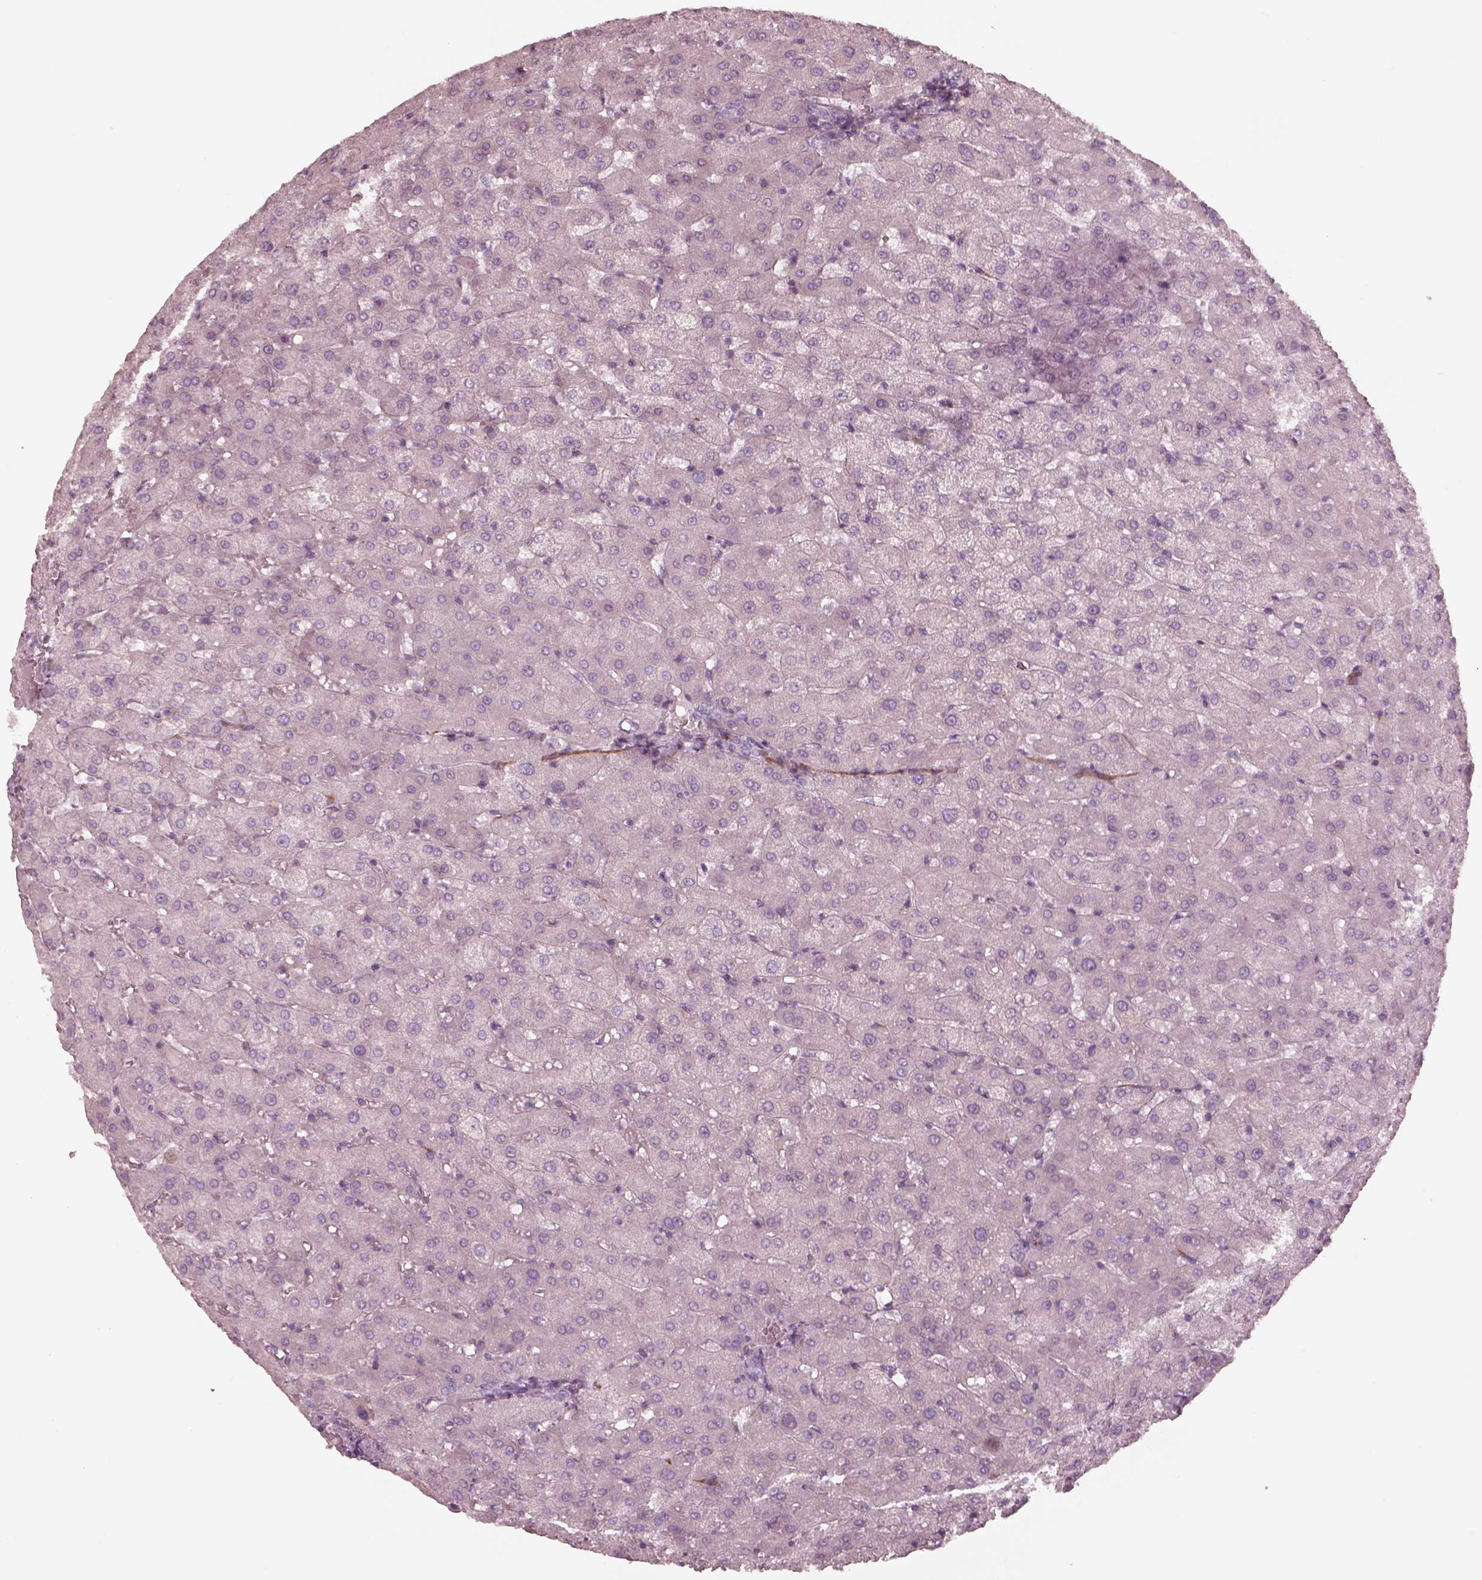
{"staining": {"intensity": "negative", "quantity": "none", "location": "none"}, "tissue": "liver", "cell_type": "Cholangiocytes", "image_type": "normal", "snomed": [{"axis": "morphology", "description": "Normal tissue, NOS"}, {"axis": "topography", "description": "Liver"}], "caption": "Normal liver was stained to show a protein in brown. There is no significant staining in cholangiocytes.", "gene": "CADM2", "patient": {"sex": "female", "age": 50}}